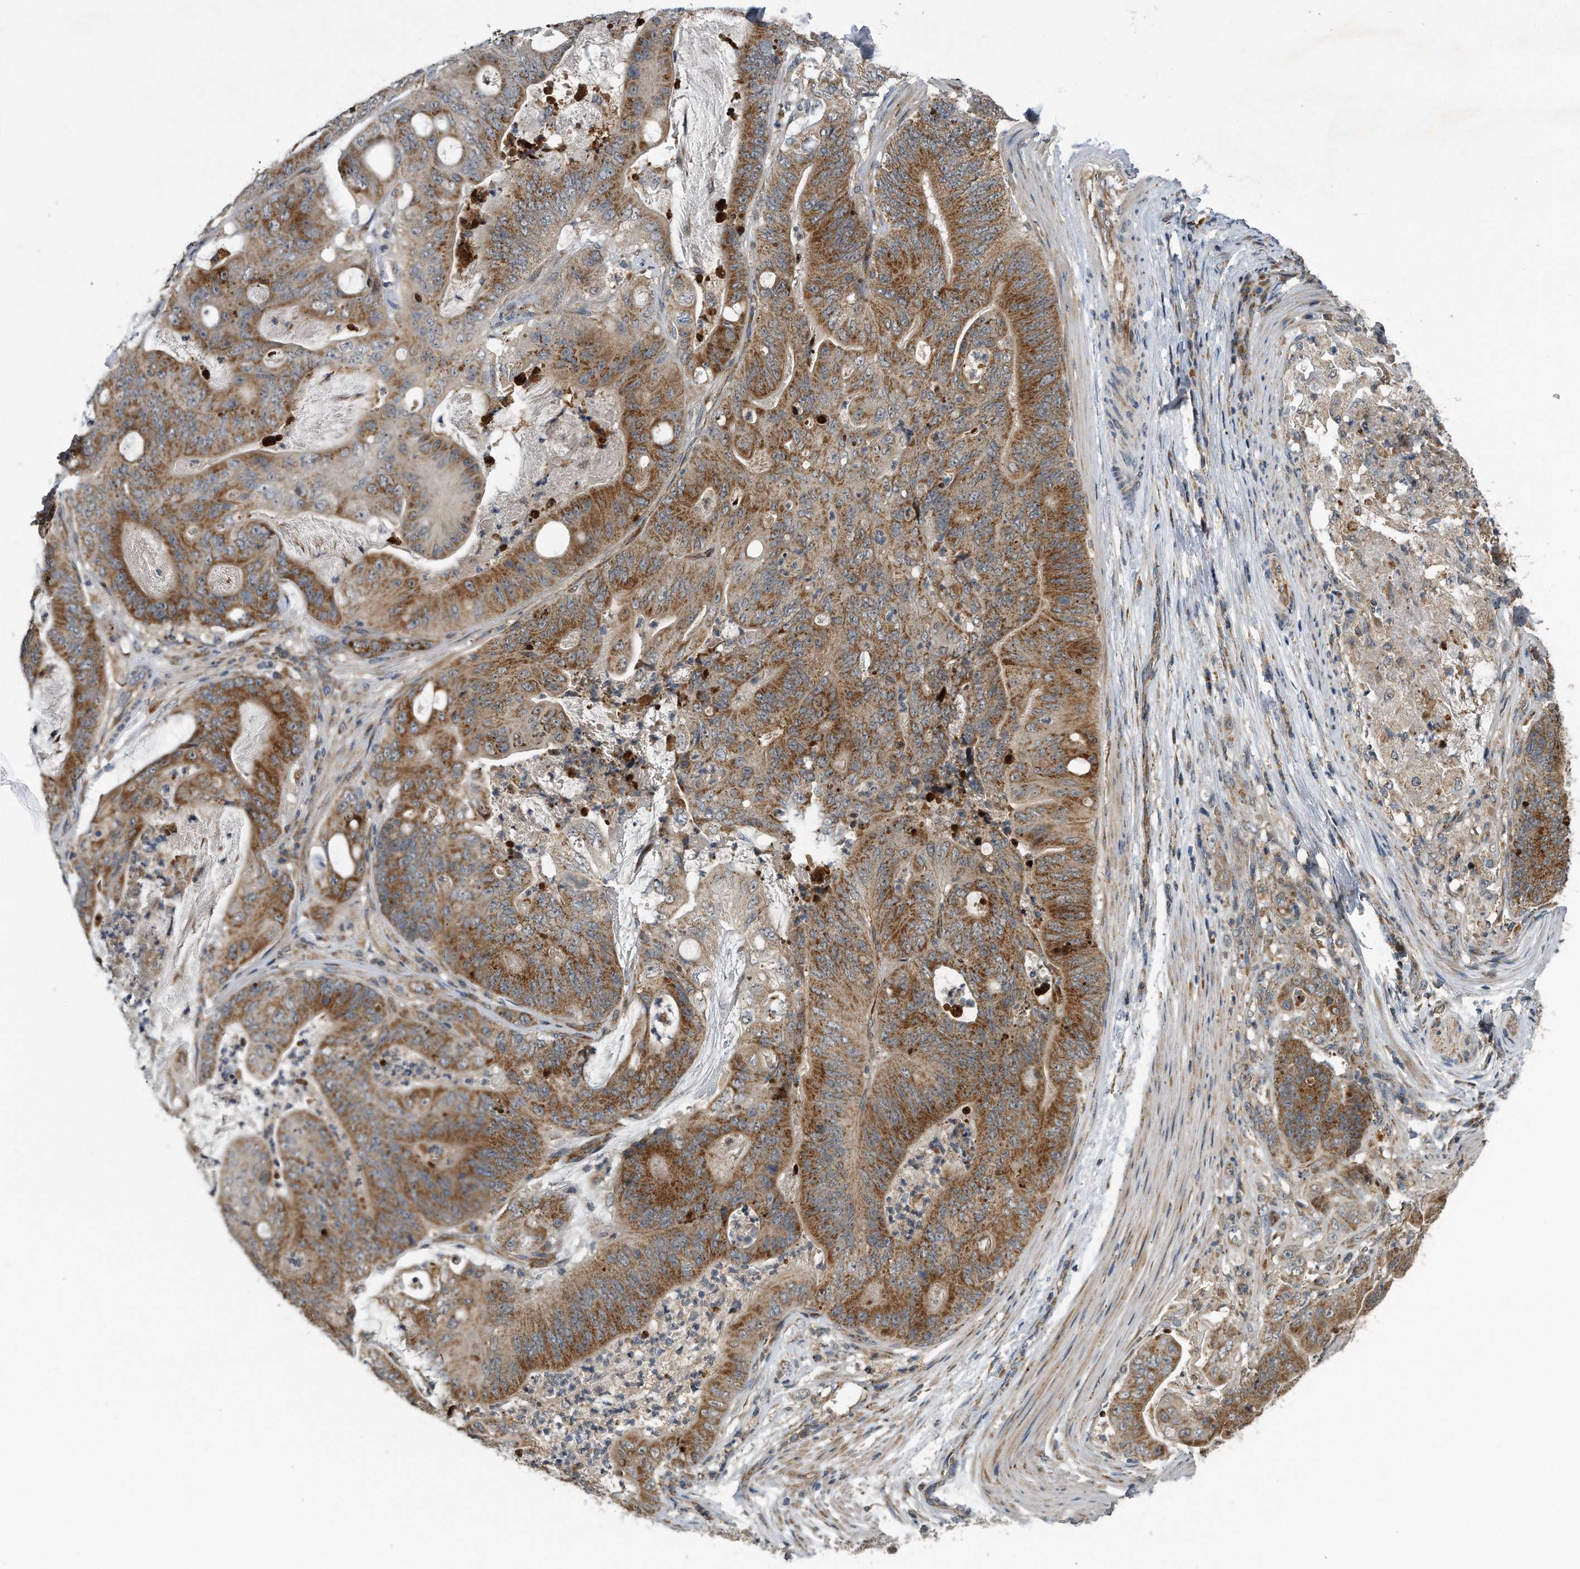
{"staining": {"intensity": "moderate", "quantity": ">75%", "location": "cytoplasmic/membranous"}, "tissue": "stomach cancer", "cell_type": "Tumor cells", "image_type": "cancer", "snomed": [{"axis": "morphology", "description": "Adenocarcinoma, NOS"}, {"axis": "topography", "description": "Stomach"}], "caption": "An image of stomach cancer stained for a protein displays moderate cytoplasmic/membranous brown staining in tumor cells. (Stains: DAB in brown, nuclei in blue, Microscopy: brightfield microscopy at high magnification).", "gene": "LYRM4", "patient": {"sex": "female", "age": 73}}